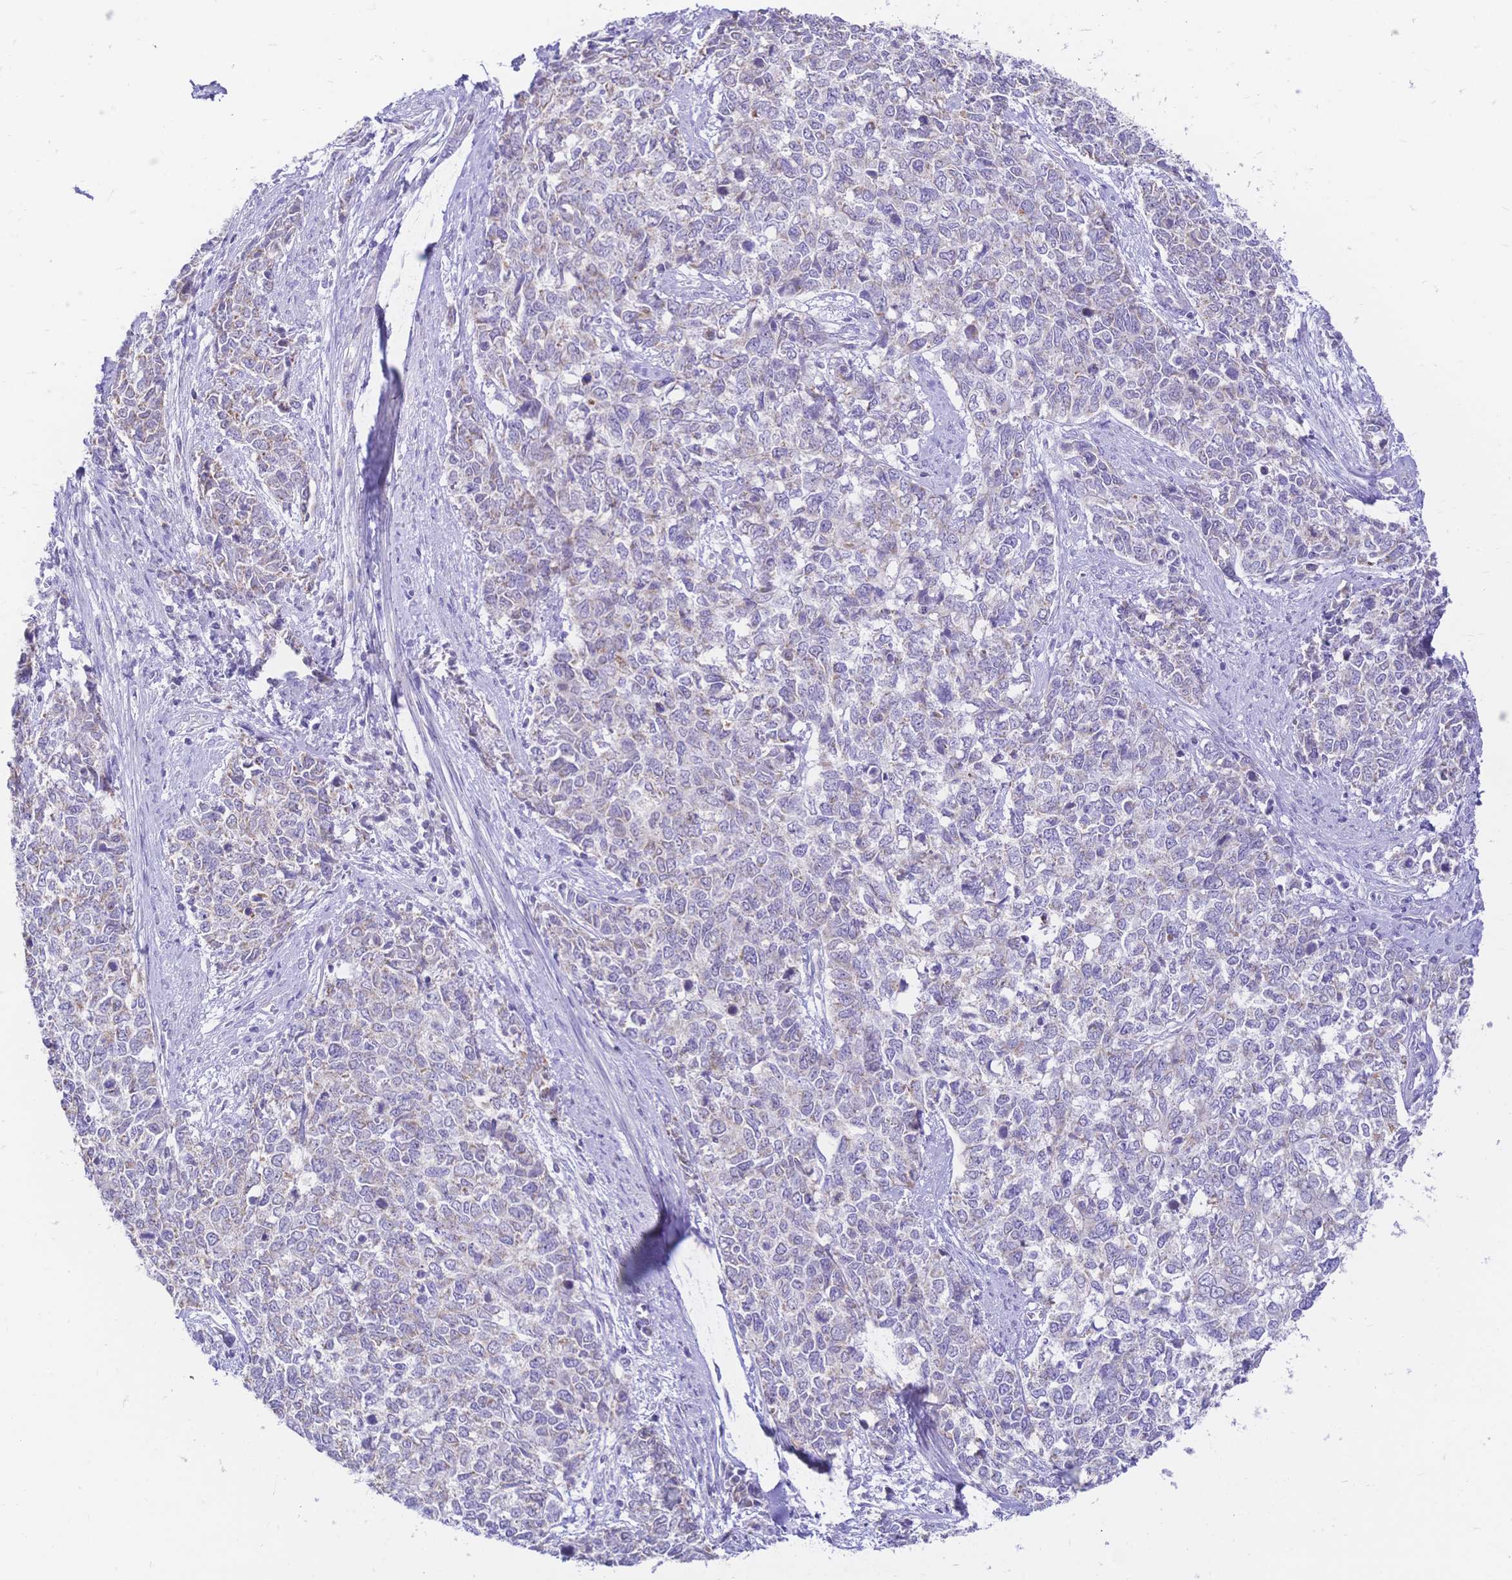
{"staining": {"intensity": "negative", "quantity": "none", "location": "none"}, "tissue": "cervical cancer", "cell_type": "Tumor cells", "image_type": "cancer", "snomed": [{"axis": "morphology", "description": "Adenocarcinoma, NOS"}, {"axis": "topography", "description": "Cervix"}], "caption": "A high-resolution histopathology image shows IHC staining of cervical cancer (adenocarcinoma), which exhibits no significant staining in tumor cells.", "gene": "CLEC18B", "patient": {"sex": "female", "age": 63}}